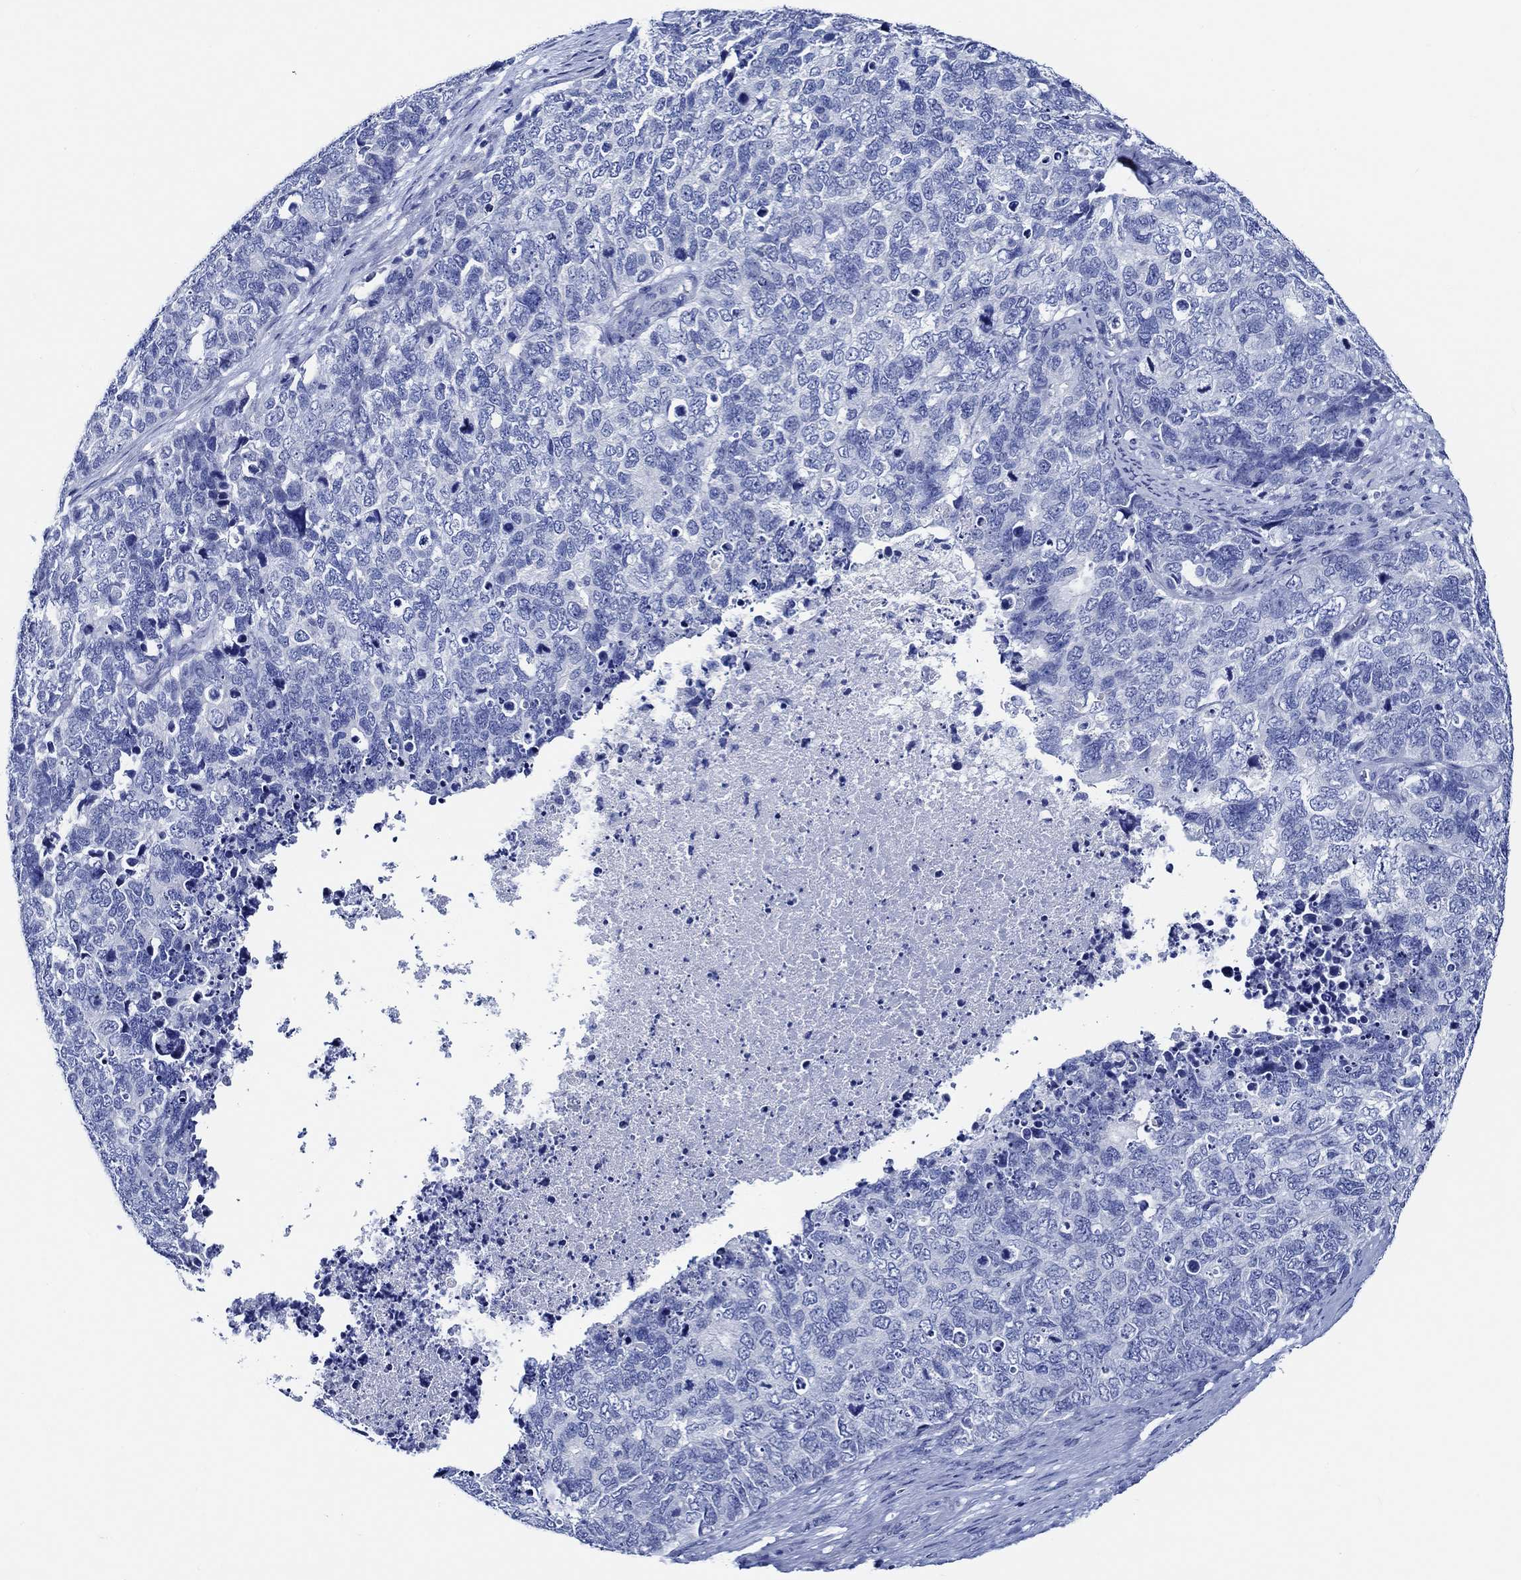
{"staining": {"intensity": "negative", "quantity": "none", "location": "none"}, "tissue": "cervical cancer", "cell_type": "Tumor cells", "image_type": "cancer", "snomed": [{"axis": "morphology", "description": "Squamous cell carcinoma, NOS"}, {"axis": "topography", "description": "Cervix"}], "caption": "Immunohistochemistry of cervical cancer exhibits no staining in tumor cells.", "gene": "WDR62", "patient": {"sex": "female", "age": 63}}